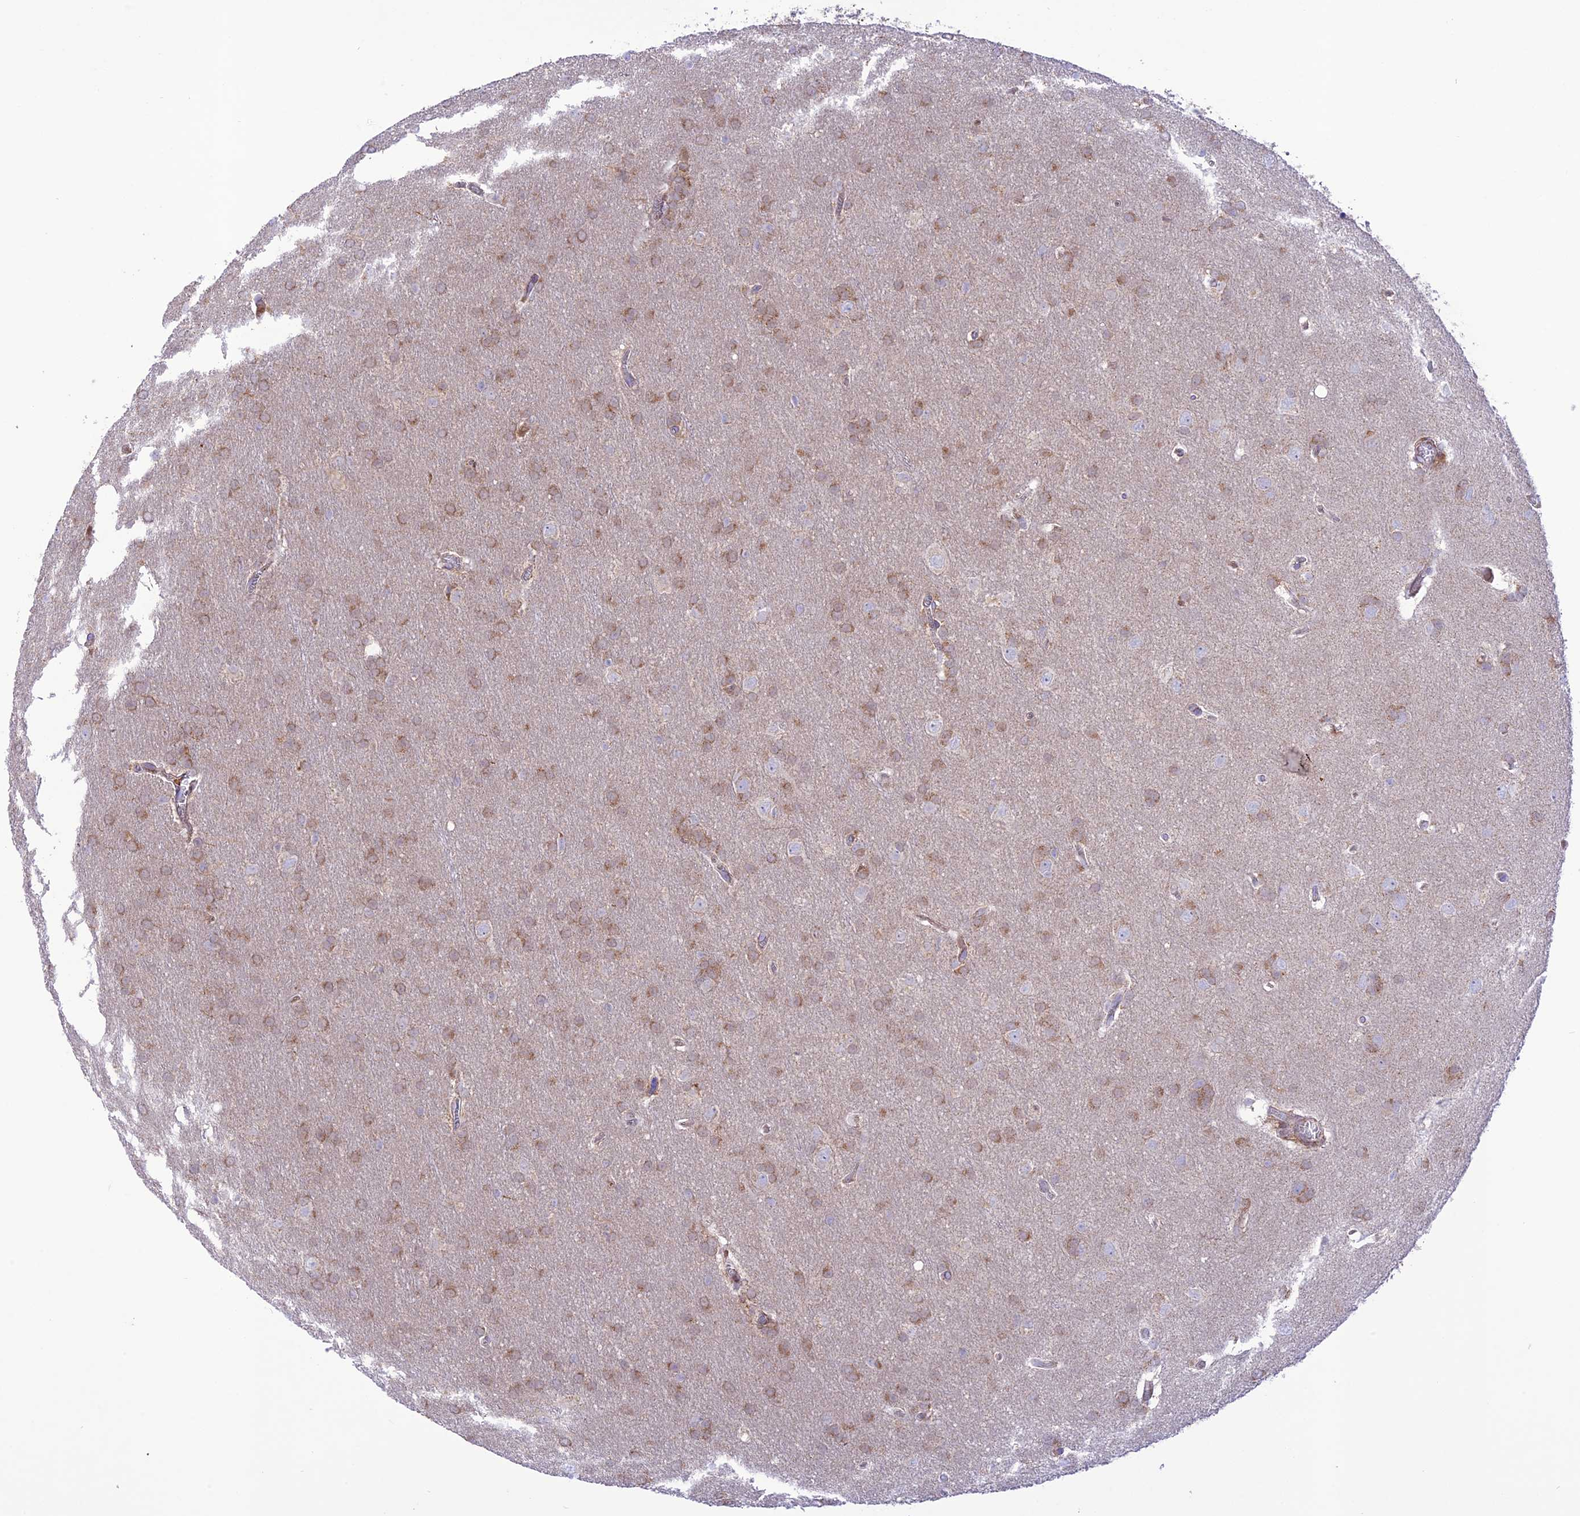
{"staining": {"intensity": "weak", "quantity": ">75%", "location": "cytoplasmic/membranous"}, "tissue": "glioma", "cell_type": "Tumor cells", "image_type": "cancer", "snomed": [{"axis": "morphology", "description": "Glioma, malignant, Low grade"}, {"axis": "topography", "description": "Brain"}], "caption": "Weak cytoplasmic/membranous positivity is appreciated in approximately >75% of tumor cells in glioma.", "gene": "UAP1L1", "patient": {"sex": "female", "age": 32}}